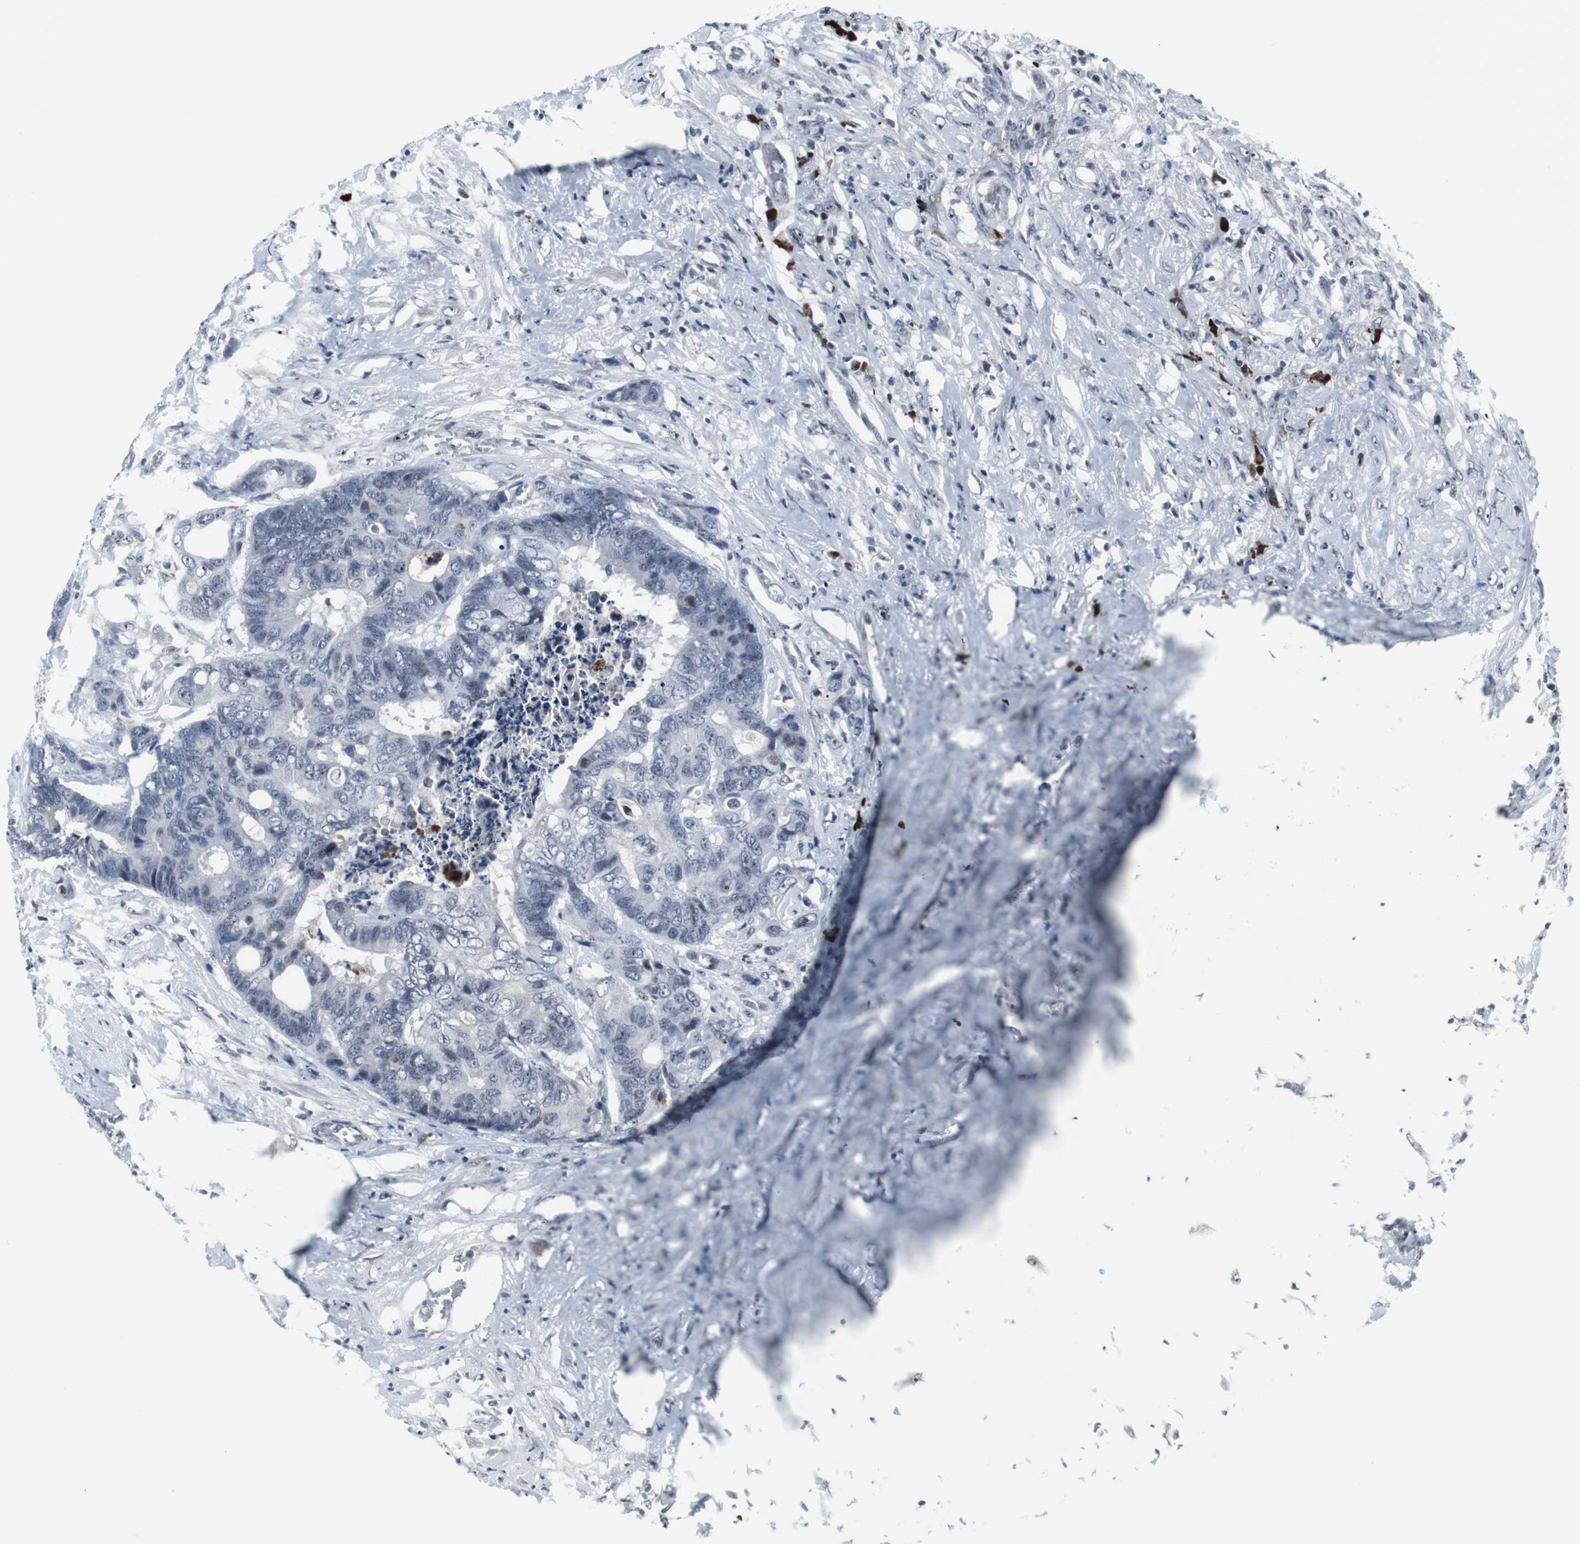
{"staining": {"intensity": "negative", "quantity": "none", "location": "none"}, "tissue": "colorectal cancer", "cell_type": "Tumor cells", "image_type": "cancer", "snomed": [{"axis": "morphology", "description": "Adenocarcinoma, NOS"}, {"axis": "topography", "description": "Rectum"}], "caption": "The immunohistochemistry histopathology image has no significant expression in tumor cells of colorectal cancer (adenocarcinoma) tissue.", "gene": "DOK1", "patient": {"sex": "male", "age": 55}}